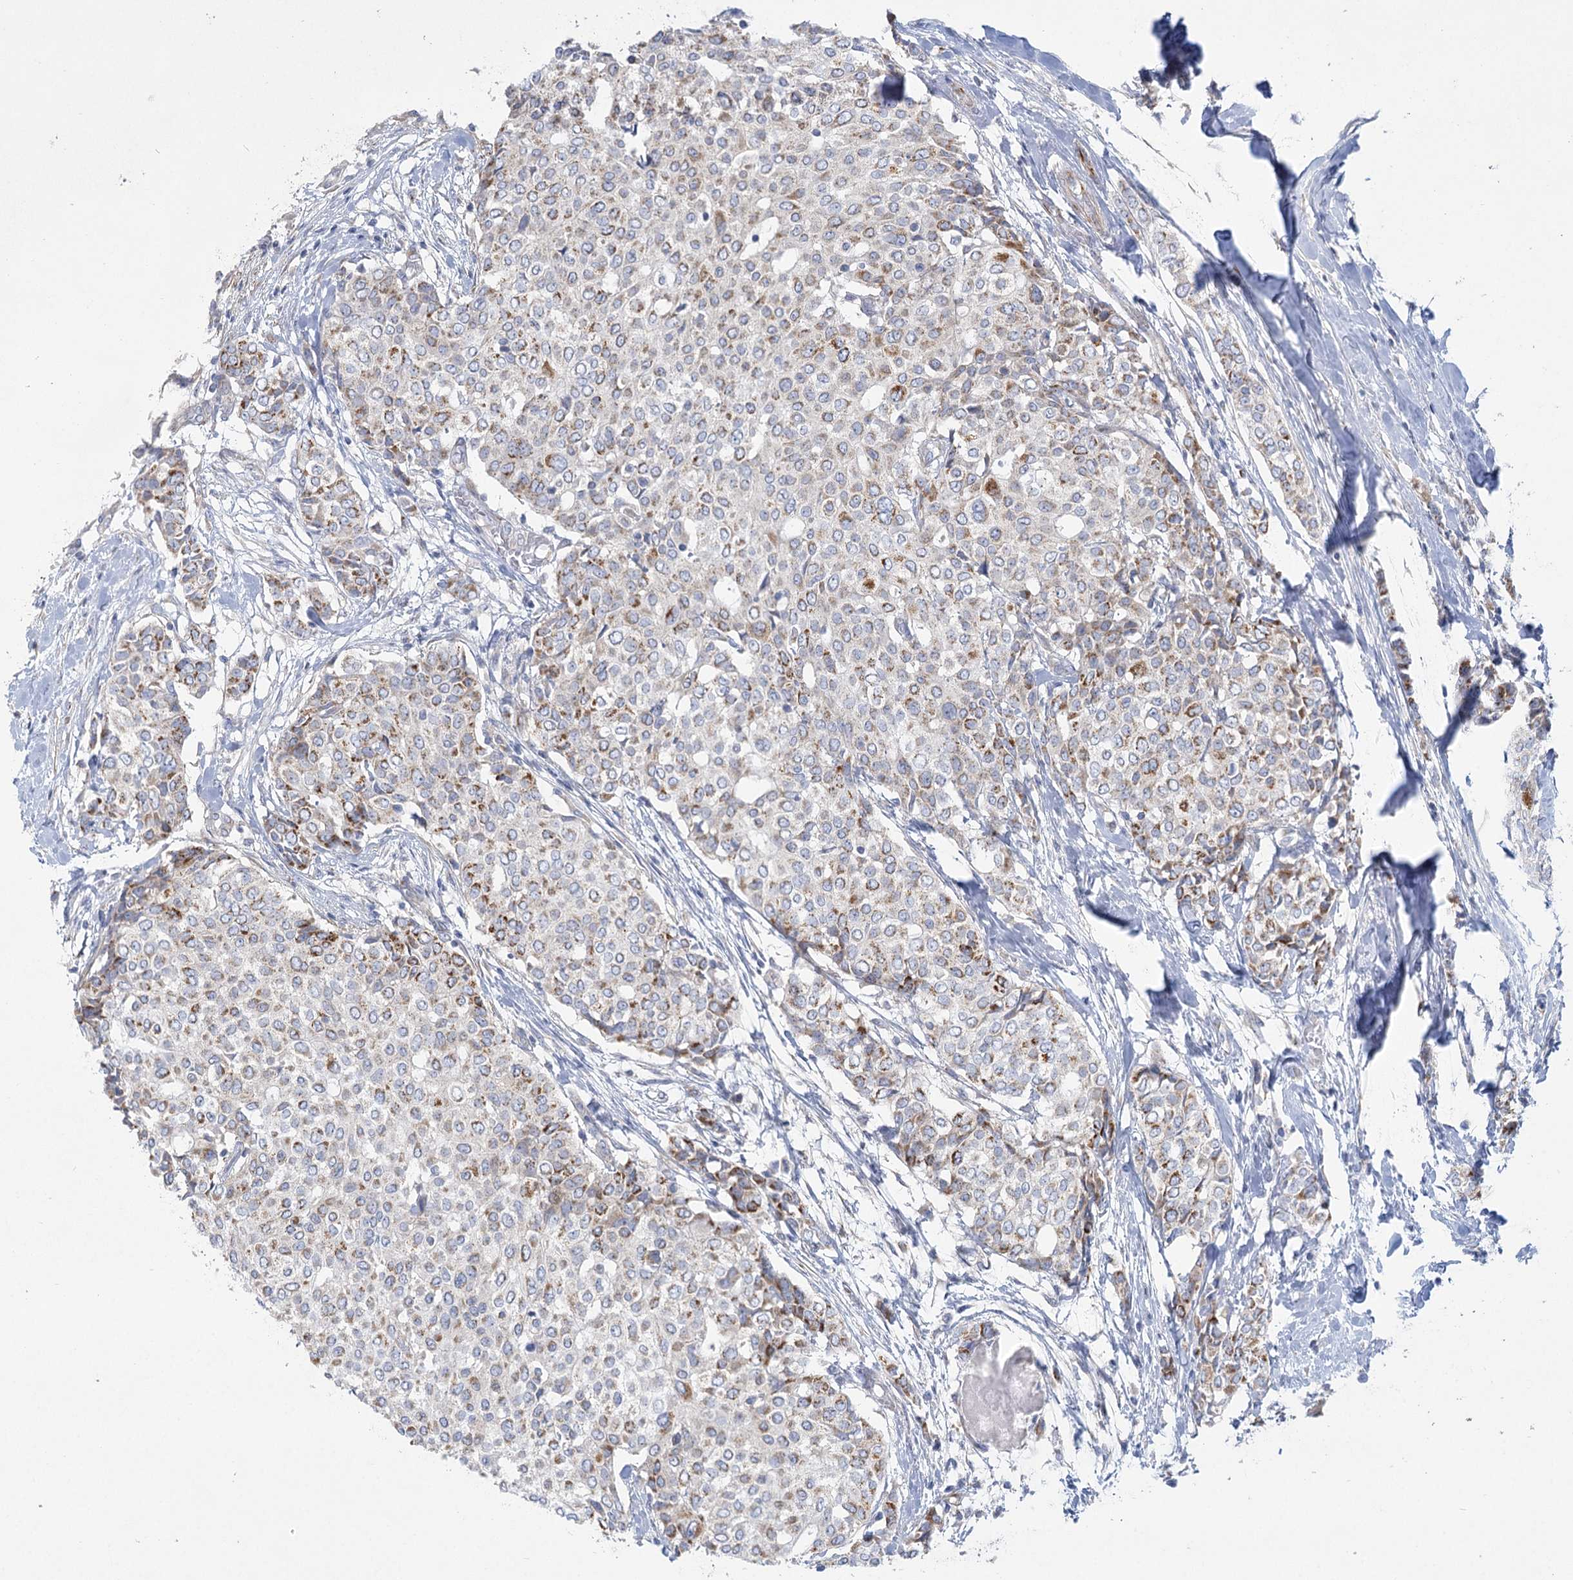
{"staining": {"intensity": "moderate", "quantity": "25%-75%", "location": "cytoplasmic/membranous"}, "tissue": "breast cancer", "cell_type": "Tumor cells", "image_type": "cancer", "snomed": [{"axis": "morphology", "description": "Lobular carcinoma"}, {"axis": "topography", "description": "Breast"}], "caption": "Breast cancer (lobular carcinoma) tissue shows moderate cytoplasmic/membranous staining in approximately 25%-75% of tumor cells", "gene": "DHTKD1", "patient": {"sex": "female", "age": 51}}